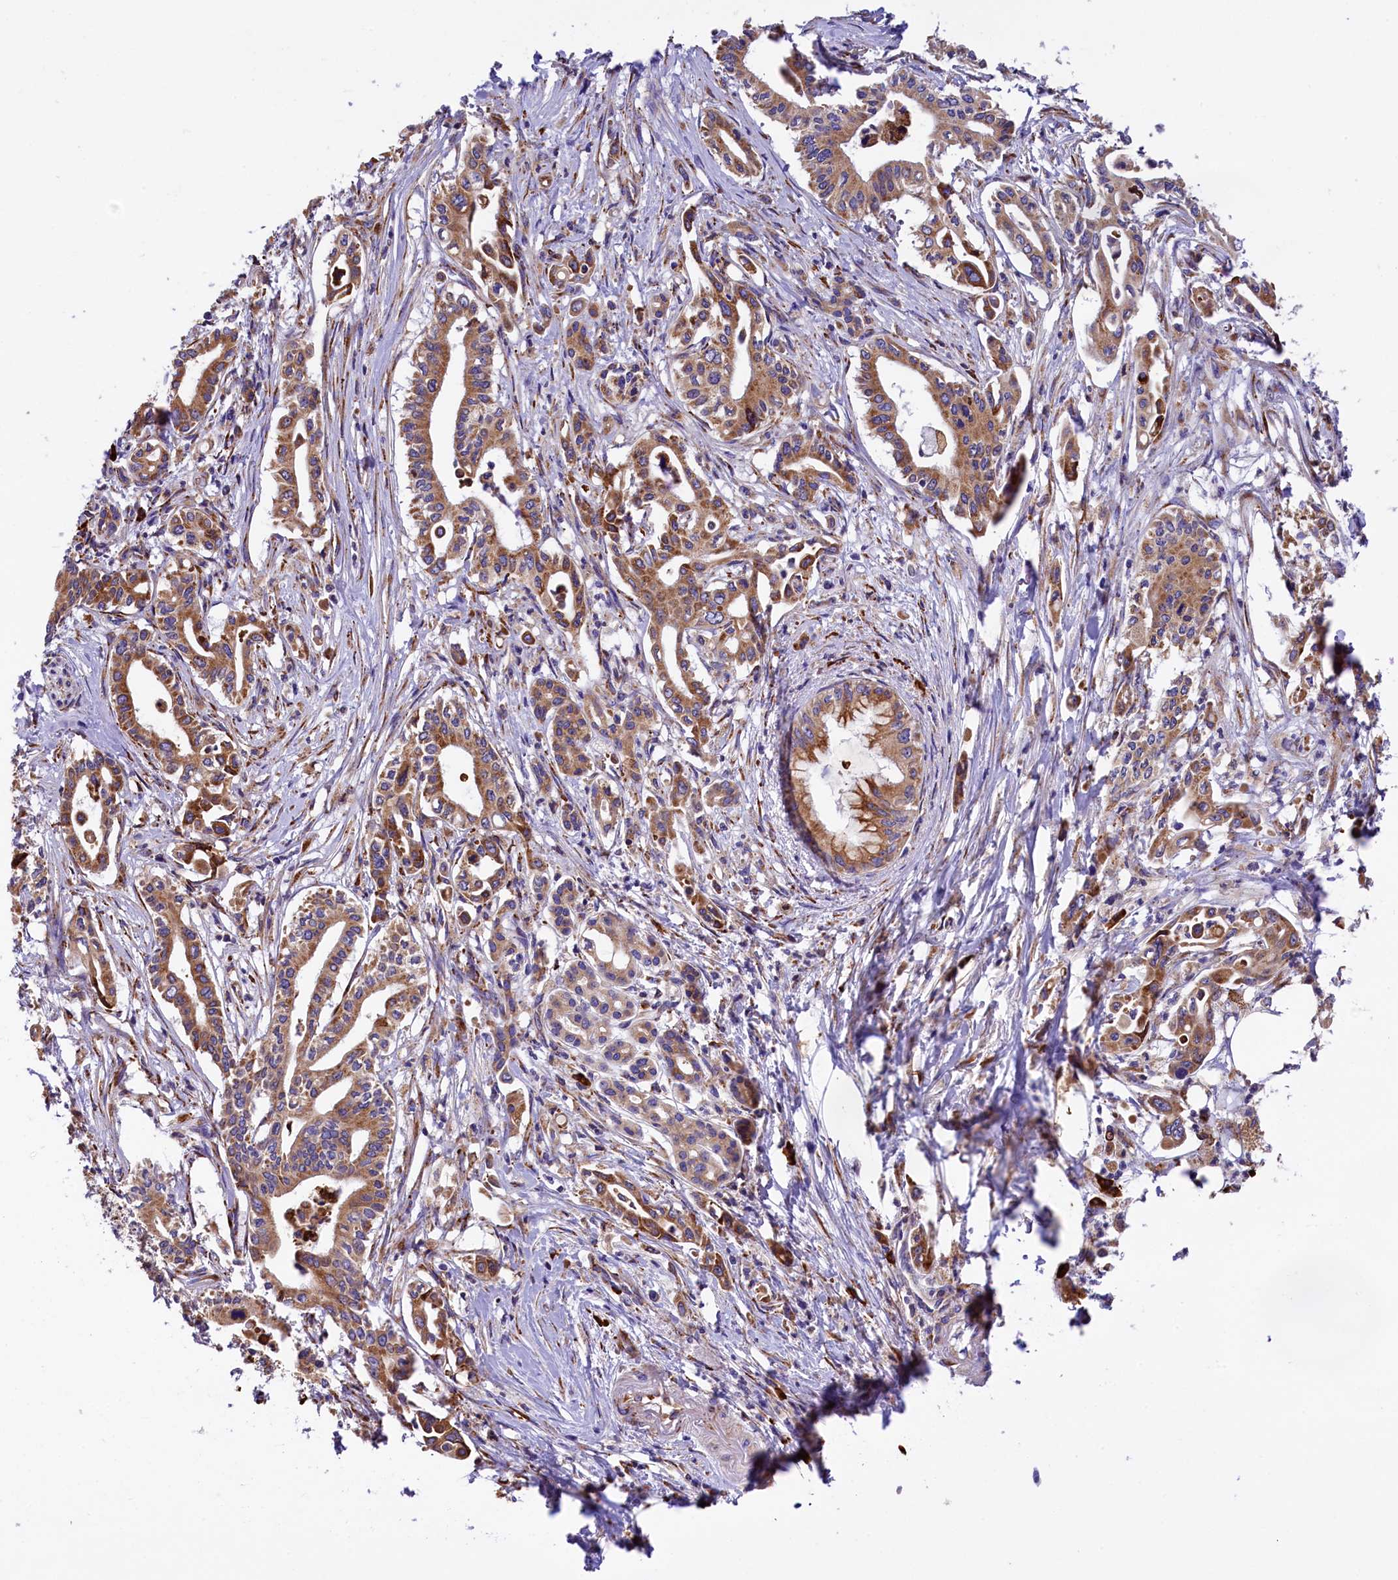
{"staining": {"intensity": "moderate", "quantity": ">75%", "location": "cytoplasmic/membranous"}, "tissue": "pancreatic cancer", "cell_type": "Tumor cells", "image_type": "cancer", "snomed": [{"axis": "morphology", "description": "Adenocarcinoma, NOS"}, {"axis": "topography", "description": "Pancreas"}], "caption": "Pancreatic cancer was stained to show a protein in brown. There is medium levels of moderate cytoplasmic/membranous expression in about >75% of tumor cells.", "gene": "CAPS2", "patient": {"sex": "female", "age": 66}}